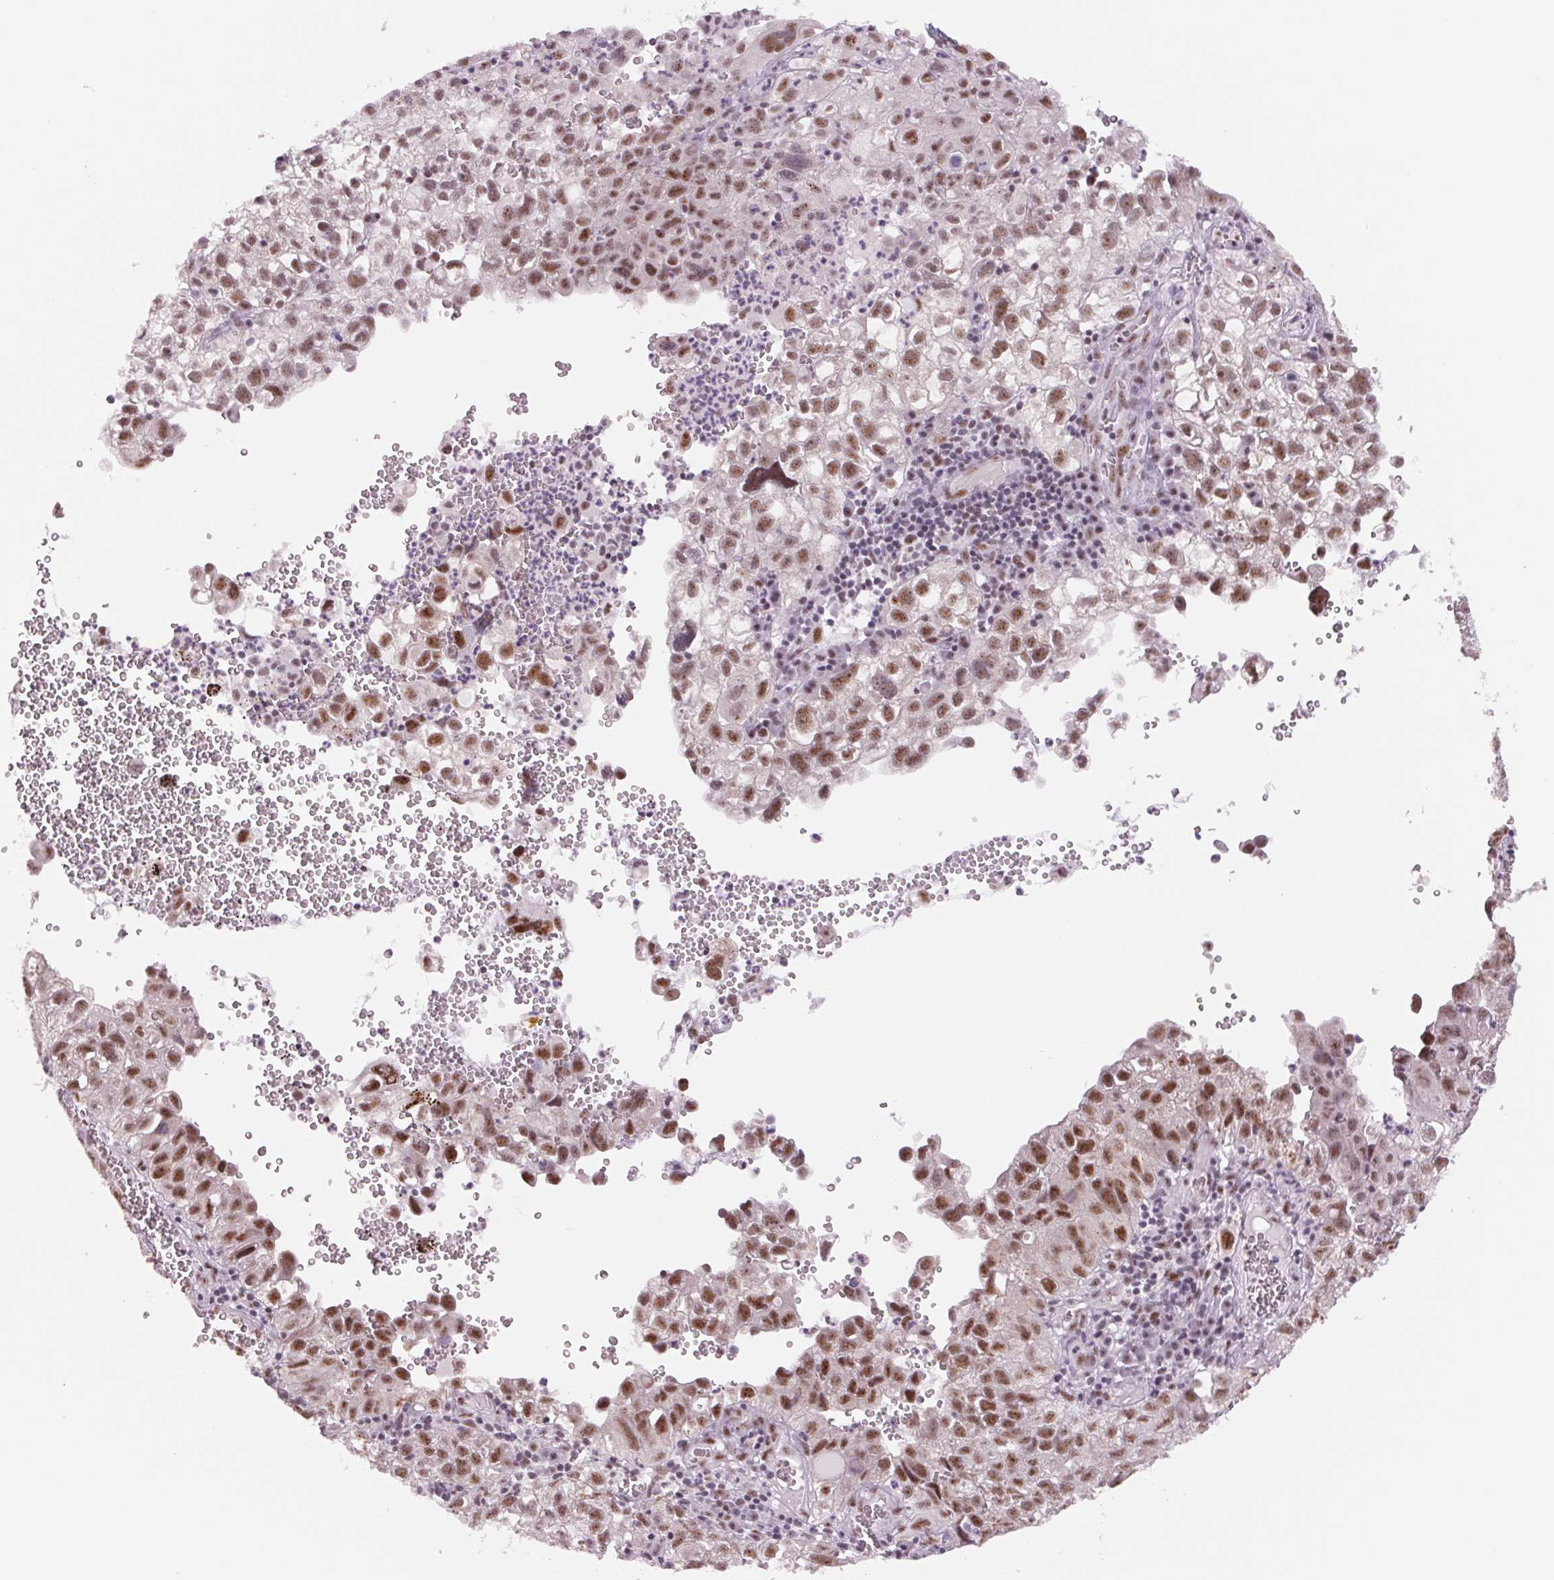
{"staining": {"intensity": "moderate", "quantity": ">75%", "location": "nuclear"}, "tissue": "cervical cancer", "cell_type": "Tumor cells", "image_type": "cancer", "snomed": [{"axis": "morphology", "description": "Squamous cell carcinoma, NOS"}, {"axis": "topography", "description": "Cervix"}], "caption": "Protein staining of cervical cancer tissue exhibits moderate nuclear expression in about >75% of tumor cells.", "gene": "ZC3H14", "patient": {"sex": "female", "age": 55}}